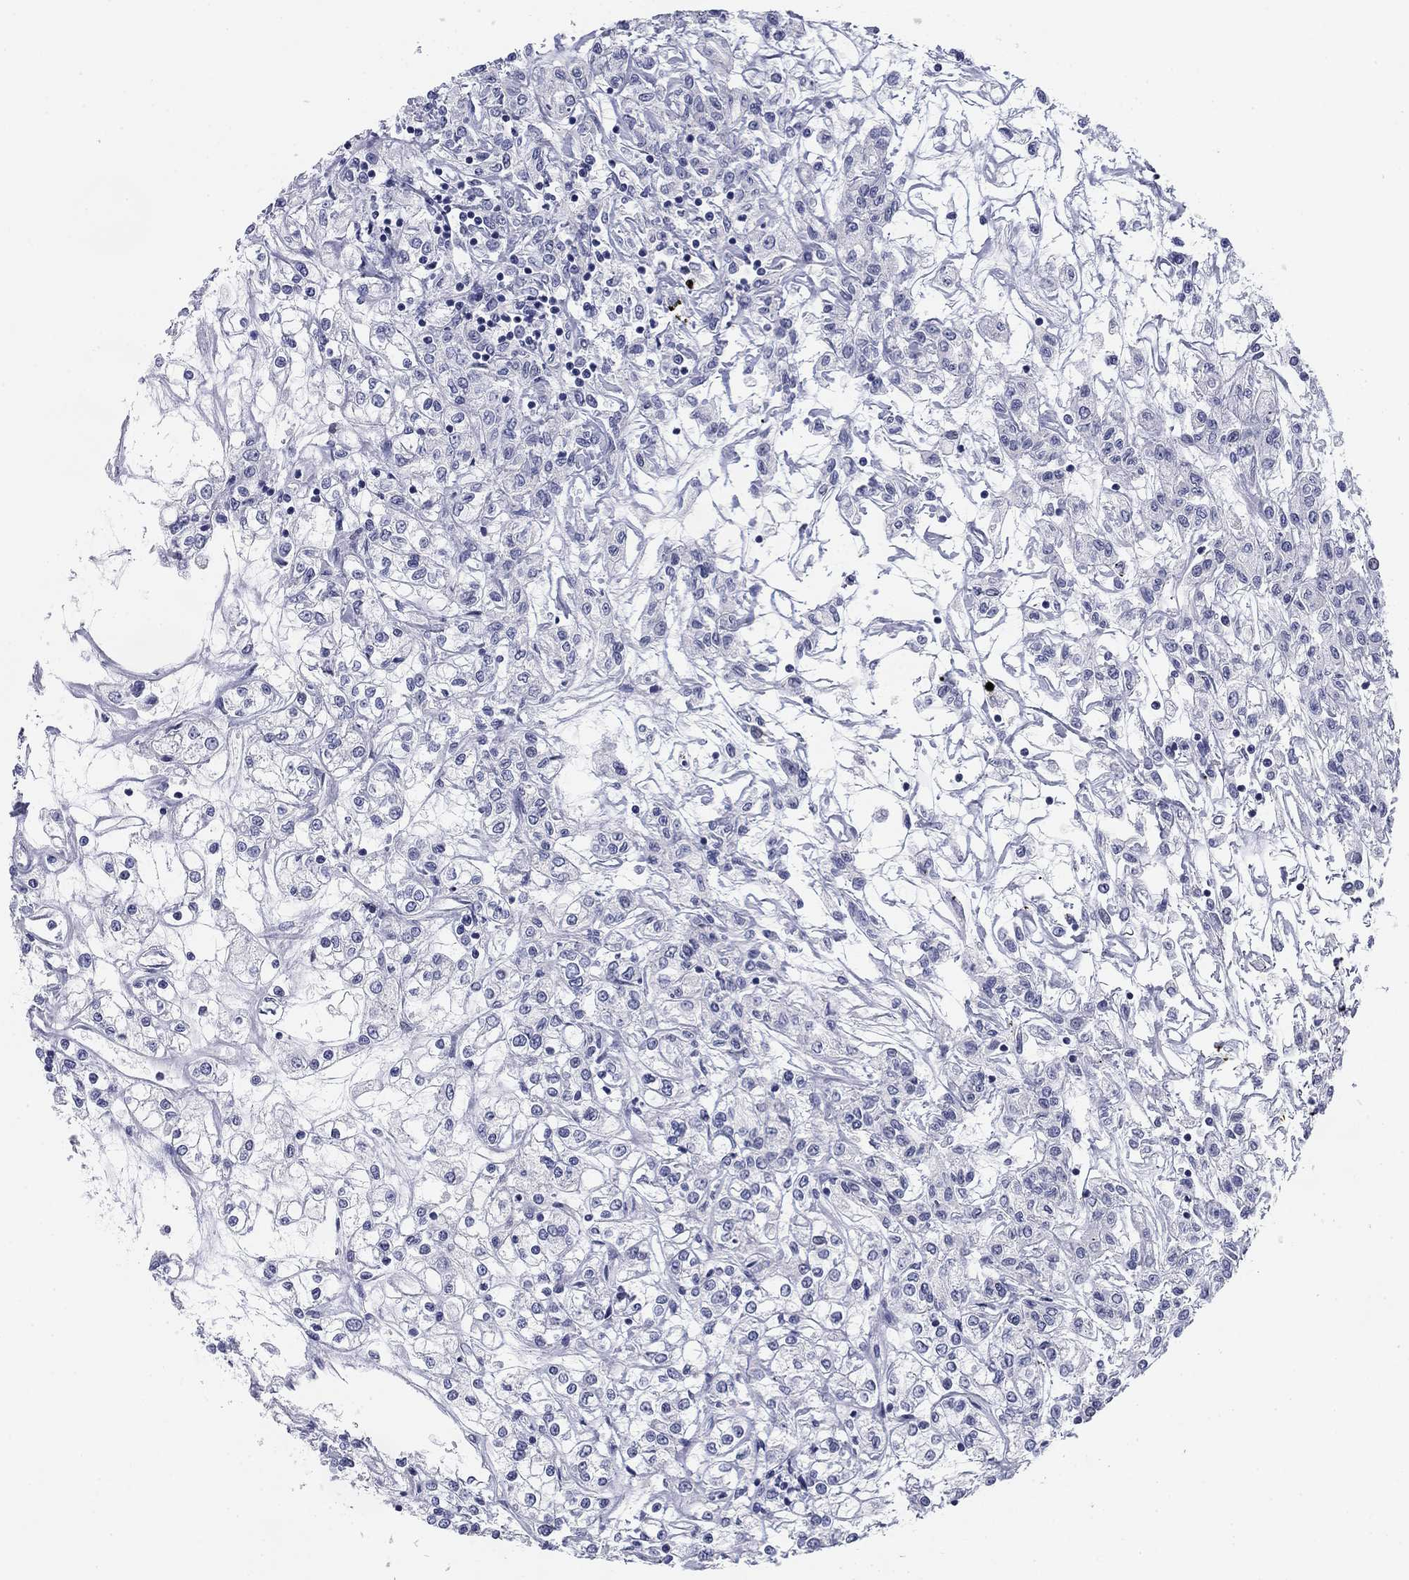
{"staining": {"intensity": "negative", "quantity": "none", "location": "none"}, "tissue": "renal cancer", "cell_type": "Tumor cells", "image_type": "cancer", "snomed": [{"axis": "morphology", "description": "Adenocarcinoma, NOS"}, {"axis": "topography", "description": "Kidney"}], "caption": "Tumor cells show no significant protein positivity in renal cancer. The staining was performed using DAB to visualize the protein expression in brown, while the nuclei were stained in blue with hematoxylin (Magnification: 20x).", "gene": "PRPH", "patient": {"sex": "female", "age": 59}}